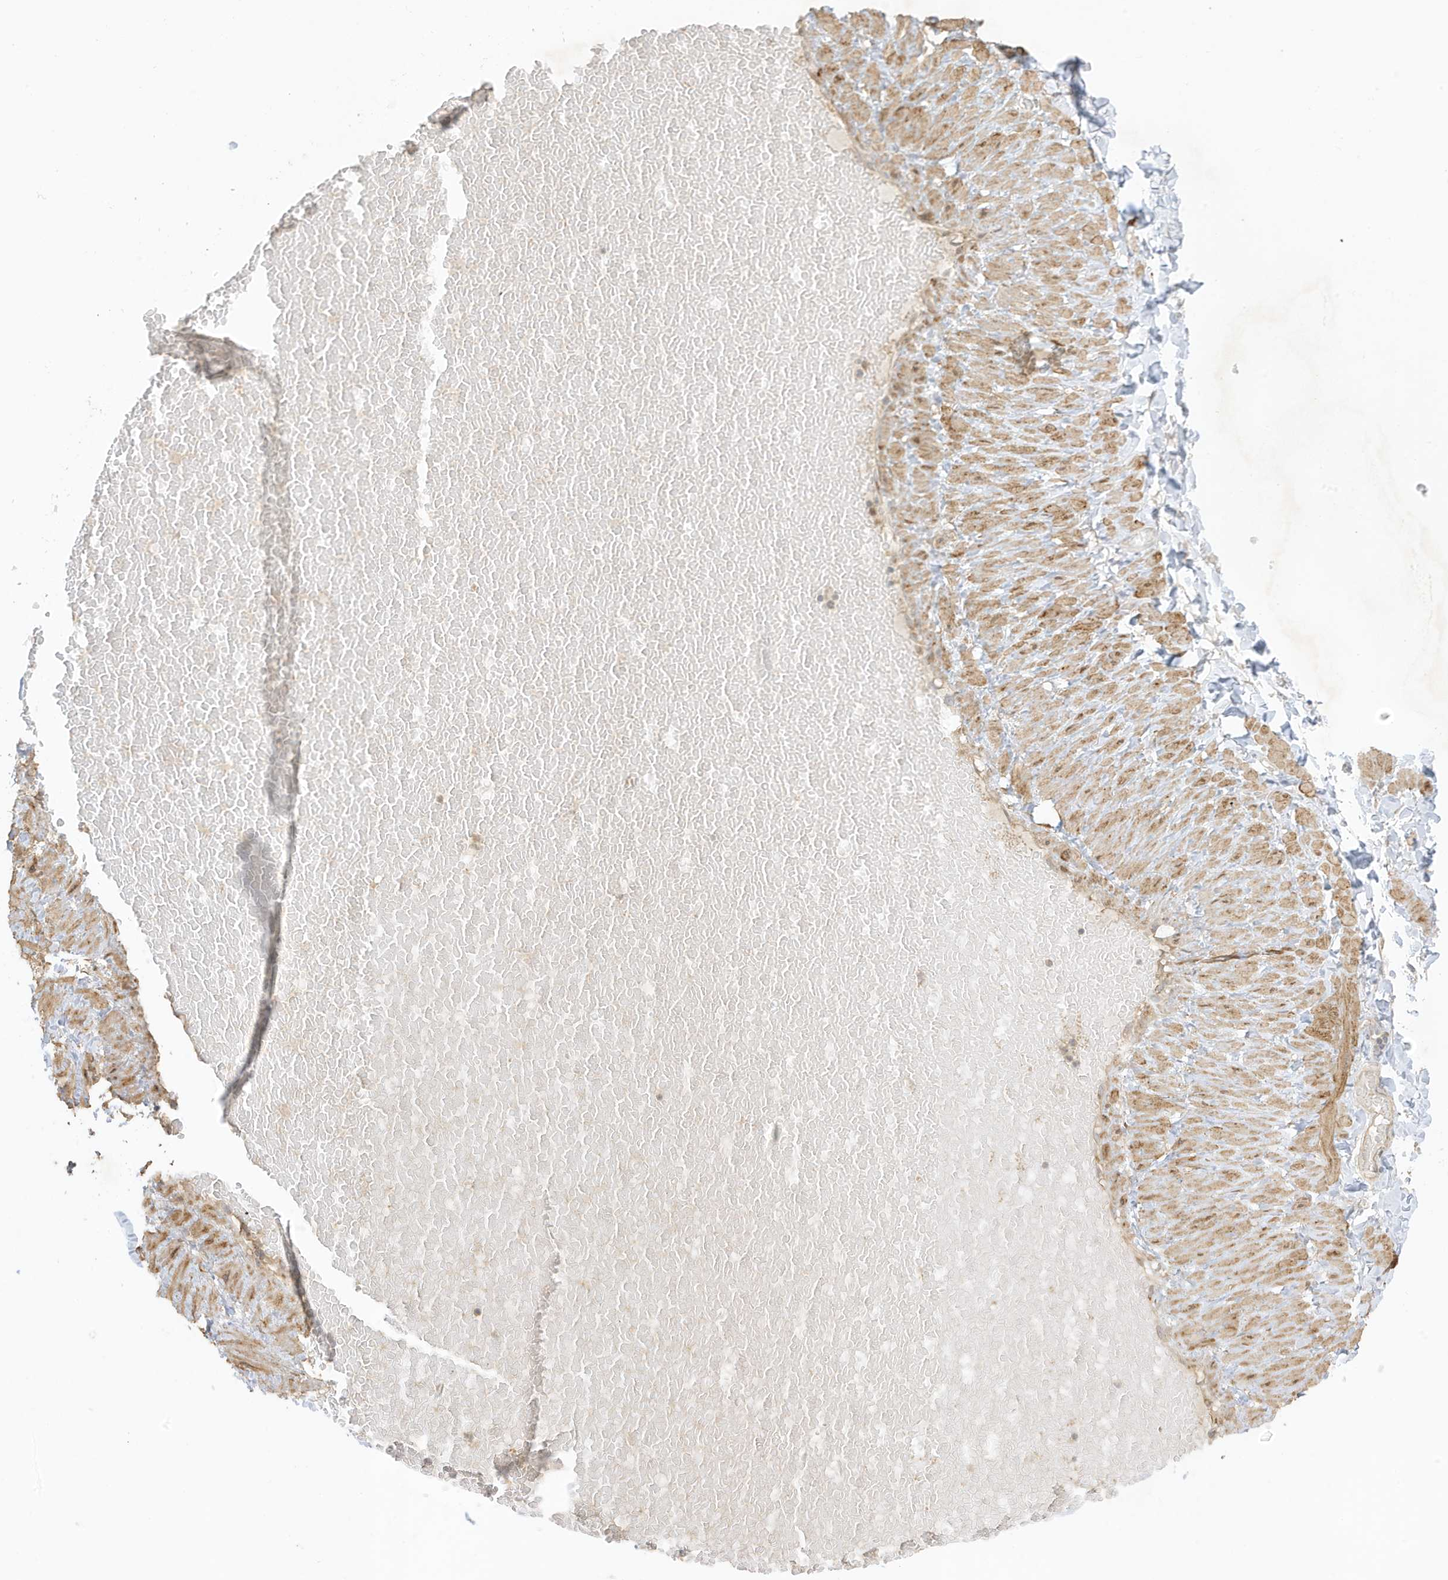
{"staining": {"intensity": "weak", "quantity": "25%-75%", "location": "cytoplasmic/membranous,nuclear"}, "tissue": "adipose tissue", "cell_type": "Adipocytes", "image_type": "normal", "snomed": [{"axis": "morphology", "description": "Normal tissue, NOS"}, {"axis": "topography", "description": "Adipose tissue"}, {"axis": "topography", "description": "Vascular tissue"}, {"axis": "topography", "description": "Peripheral nerve tissue"}], "caption": "Weak cytoplasmic/membranous,nuclear expression is appreciated in about 25%-75% of adipocytes in normal adipose tissue. Using DAB (brown) and hematoxylin (blue) stains, captured at high magnification using brightfield microscopy.", "gene": "TAB3", "patient": {"sex": "male", "age": 25}}